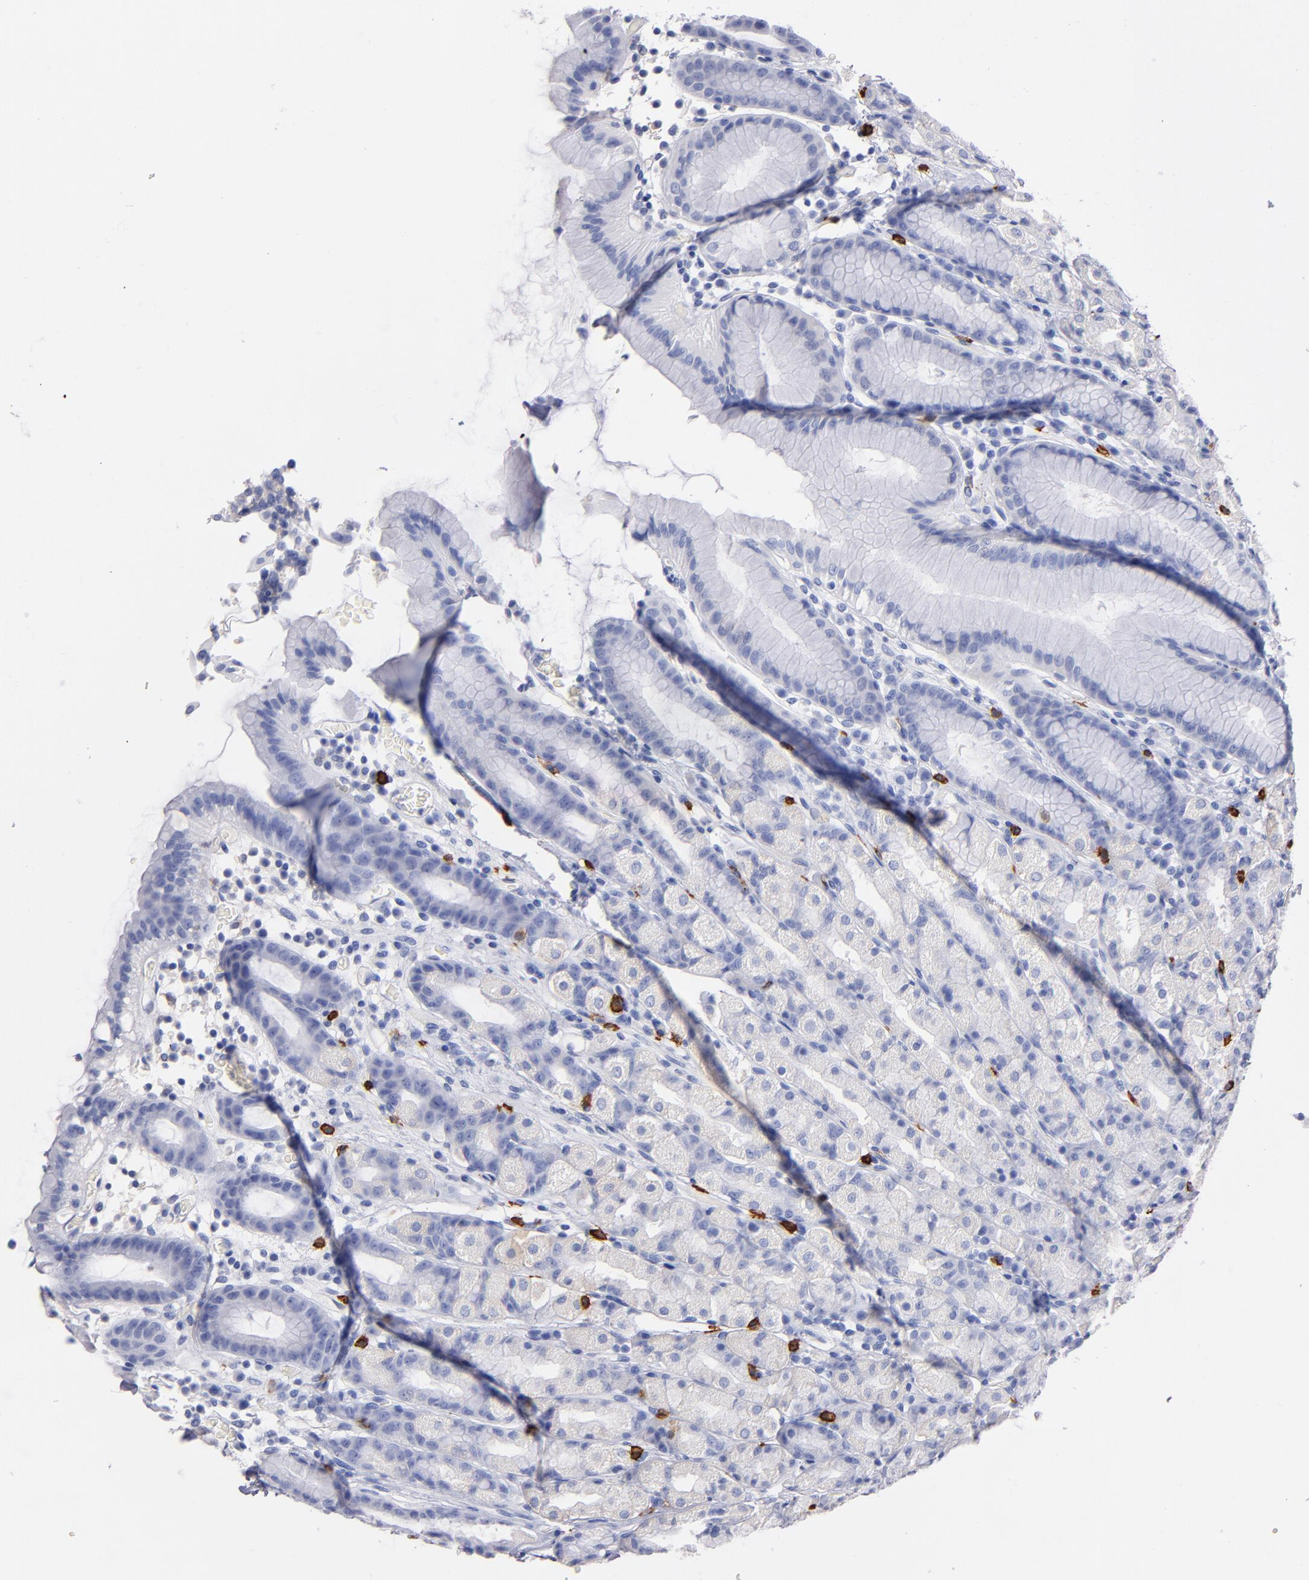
{"staining": {"intensity": "negative", "quantity": "none", "location": "none"}, "tissue": "stomach", "cell_type": "Glandular cells", "image_type": "normal", "snomed": [{"axis": "morphology", "description": "Normal tissue, NOS"}, {"axis": "topography", "description": "Stomach, upper"}], "caption": "Immunohistochemistry histopathology image of normal human stomach stained for a protein (brown), which shows no expression in glandular cells.", "gene": "KIT", "patient": {"sex": "male", "age": 68}}